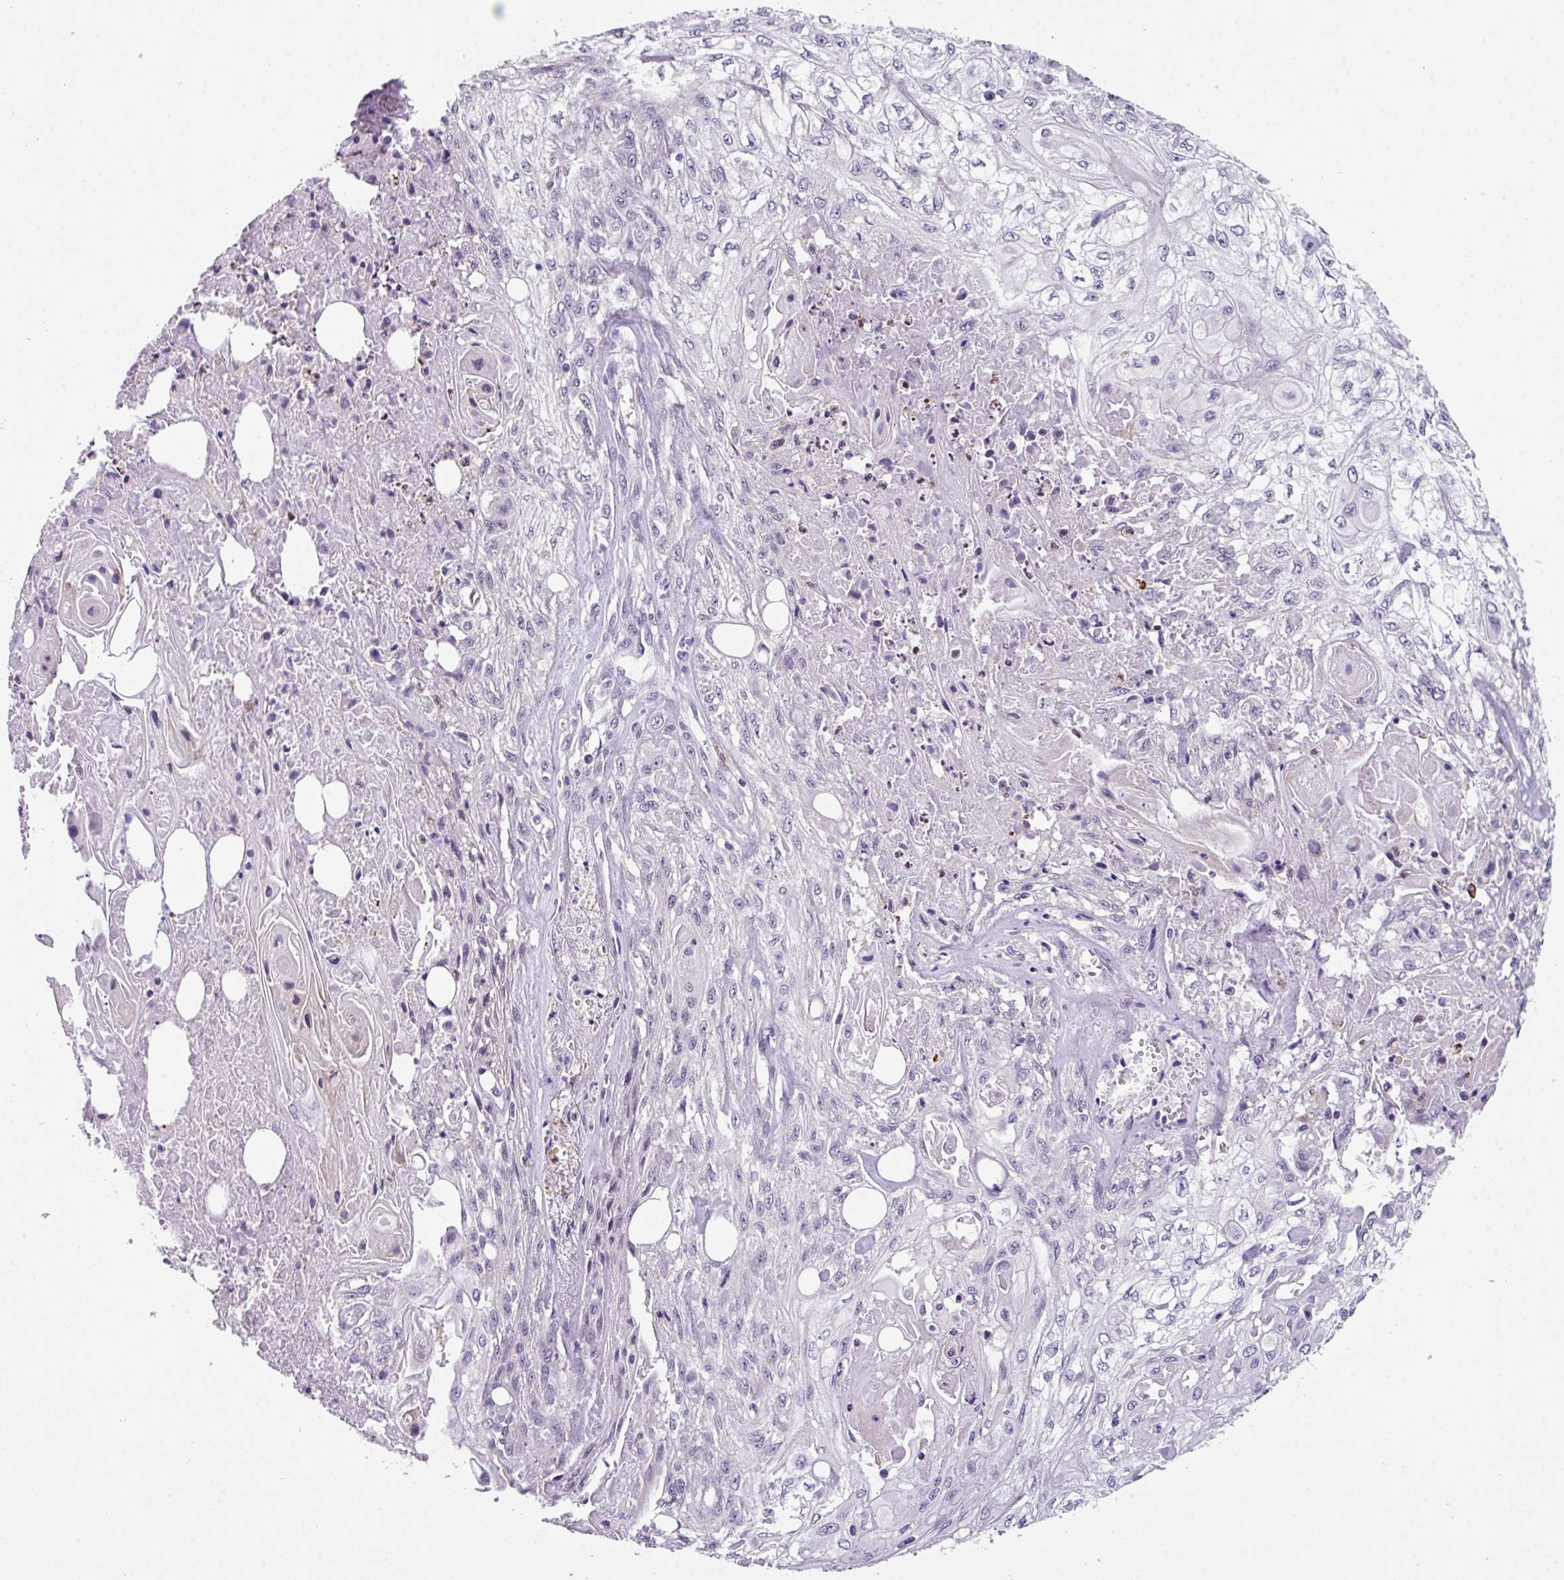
{"staining": {"intensity": "negative", "quantity": "none", "location": "none"}, "tissue": "skin cancer", "cell_type": "Tumor cells", "image_type": "cancer", "snomed": [{"axis": "morphology", "description": "Squamous cell carcinoma, NOS"}, {"axis": "morphology", "description": "Squamous cell carcinoma, metastatic, NOS"}, {"axis": "topography", "description": "Skin"}, {"axis": "topography", "description": "Lymph node"}], "caption": "Image shows no protein staining in tumor cells of squamous cell carcinoma (skin) tissue.", "gene": "ZFP3", "patient": {"sex": "male", "age": 75}}